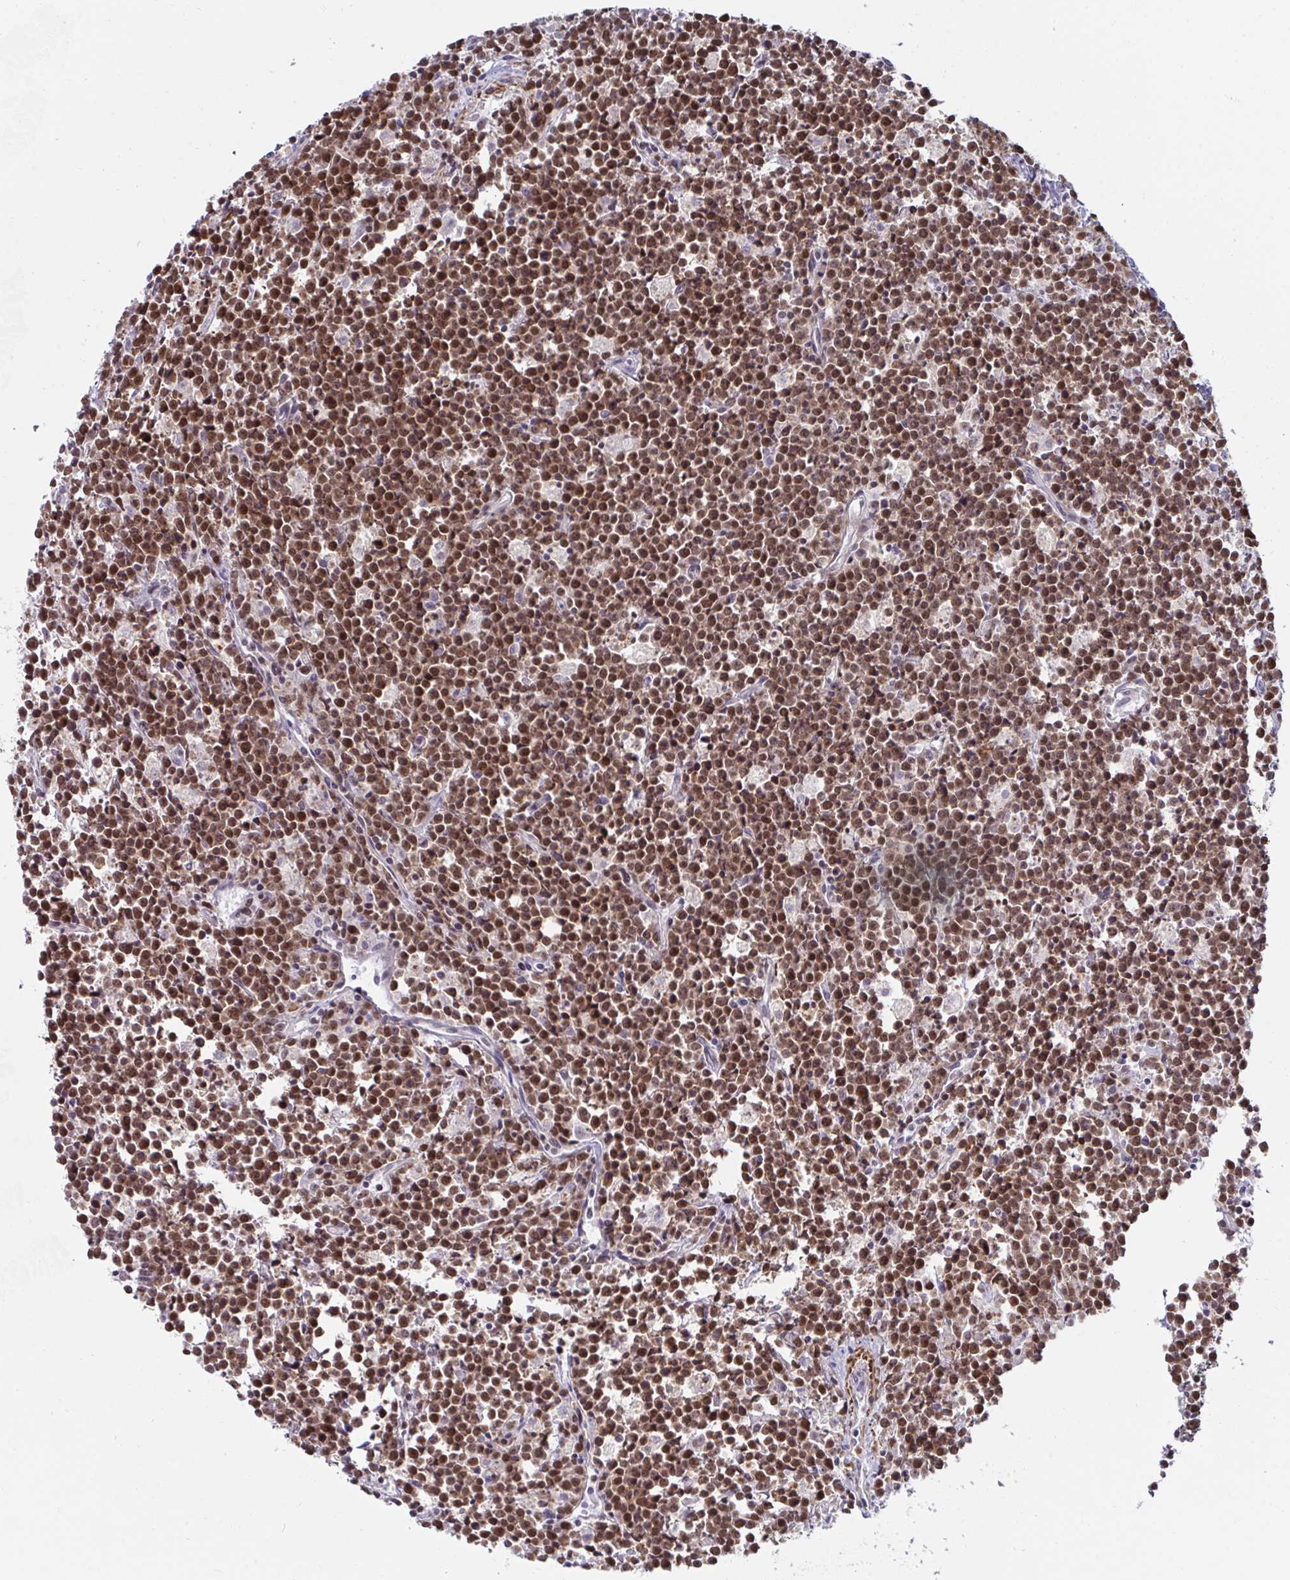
{"staining": {"intensity": "moderate", "quantity": ">75%", "location": "nuclear"}, "tissue": "lymphoma", "cell_type": "Tumor cells", "image_type": "cancer", "snomed": [{"axis": "morphology", "description": "Malignant lymphoma, non-Hodgkin's type, High grade"}, {"axis": "topography", "description": "Small intestine"}], "caption": "An immunohistochemistry micrograph of neoplastic tissue is shown. Protein staining in brown labels moderate nuclear positivity in lymphoma within tumor cells.", "gene": "GINS2", "patient": {"sex": "female", "age": 56}}